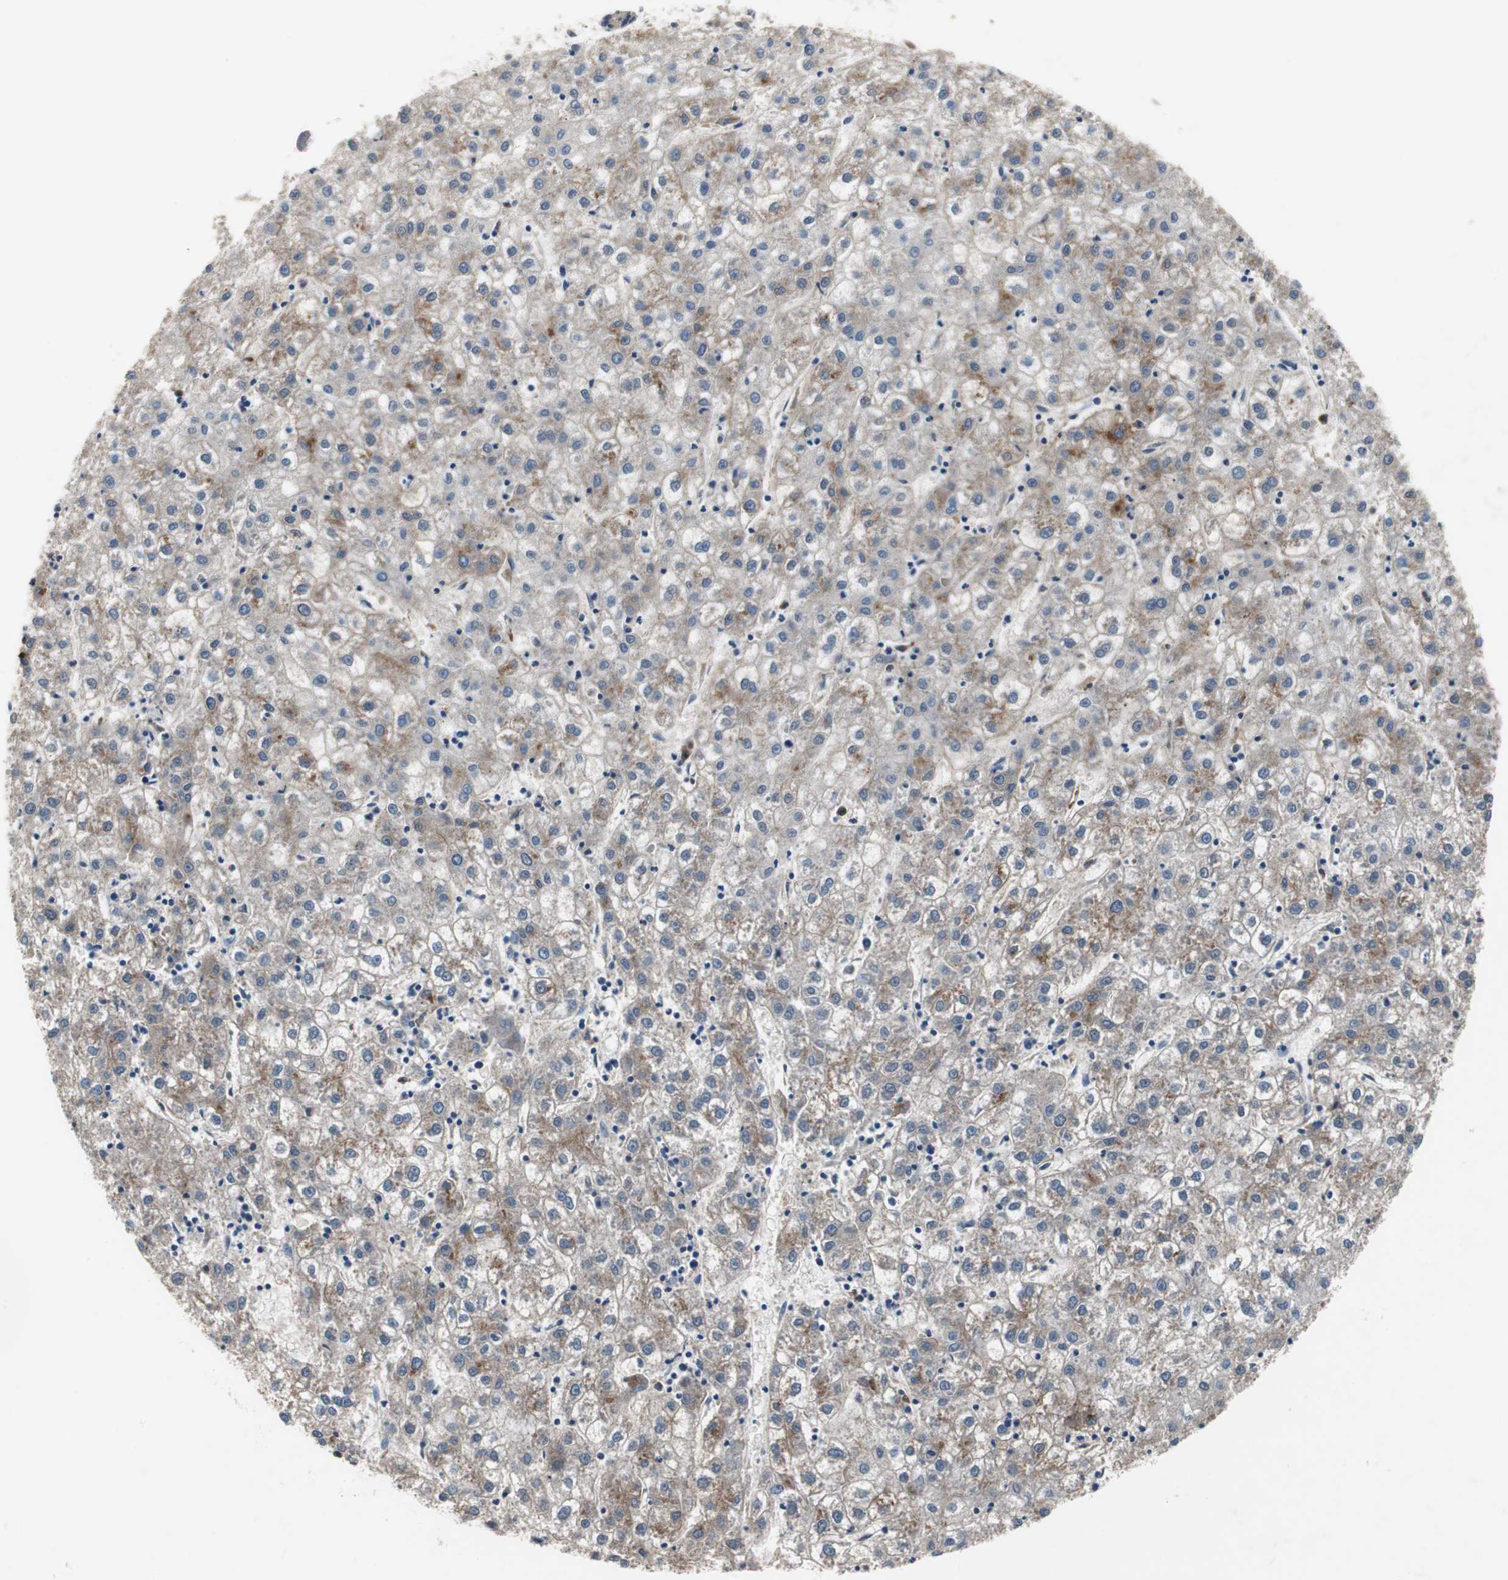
{"staining": {"intensity": "weak", "quantity": "25%-75%", "location": "cytoplasmic/membranous"}, "tissue": "liver cancer", "cell_type": "Tumor cells", "image_type": "cancer", "snomed": [{"axis": "morphology", "description": "Carcinoma, Hepatocellular, NOS"}, {"axis": "topography", "description": "Liver"}], "caption": "A brown stain labels weak cytoplasmic/membranous expression of a protein in human liver hepatocellular carcinoma tumor cells.", "gene": "SORT1", "patient": {"sex": "male", "age": 72}}